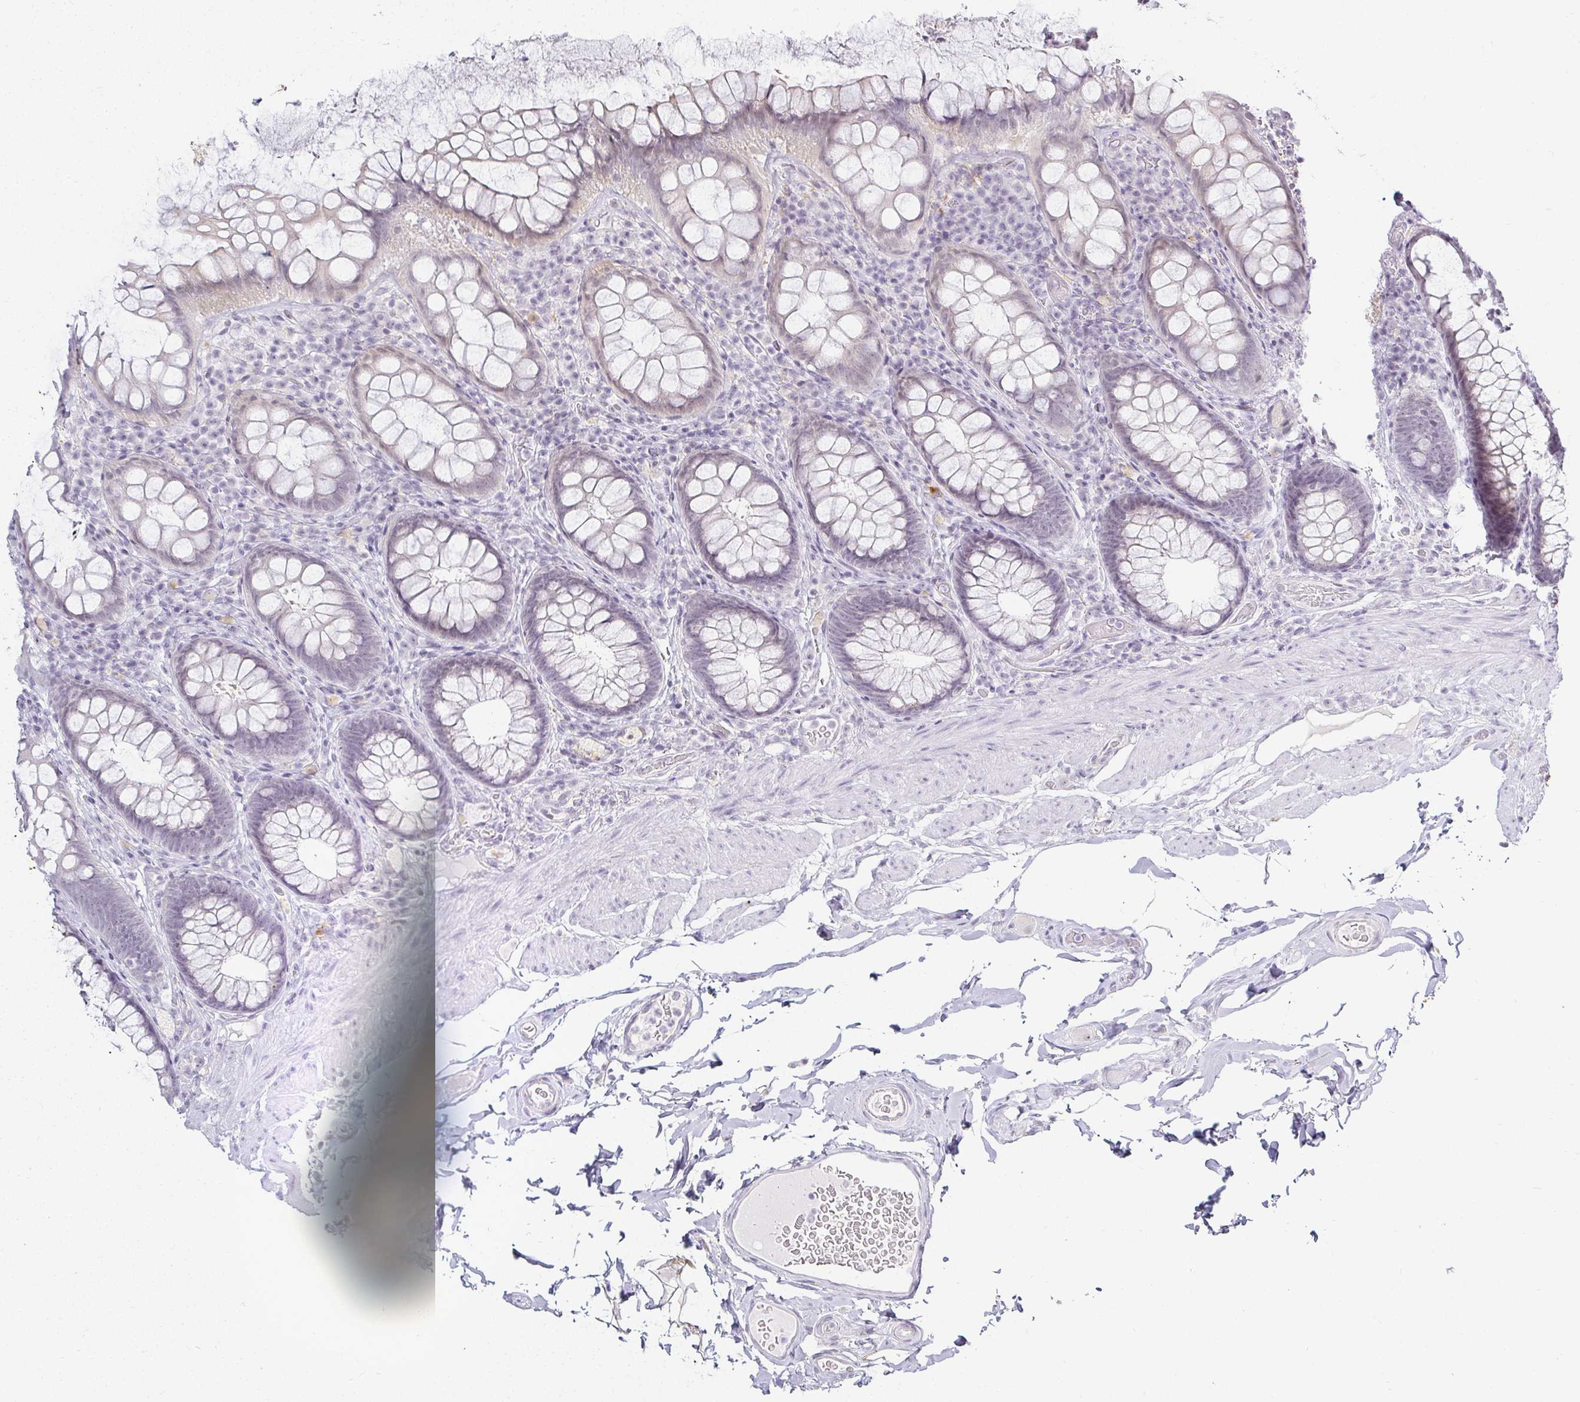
{"staining": {"intensity": "negative", "quantity": "none", "location": "none"}, "tissue": "rectum", "cell_type": "Glandular cells", "image_type": "normal", "snomed": [{"axis": "morphology", "description": "Normal tissue, NOS"}, {"axis": "topography", "description": "Rectum"}], "caption": "Rectum was stained to show a protein in brown. There is no significant expression in glandular cells. (DAB (3,3'-diaminobenzidine) IHC visualized using brightfield microscopy, high magnification).", "gene": "ACAN", "patient": {"sex": "female", "age": 69}}